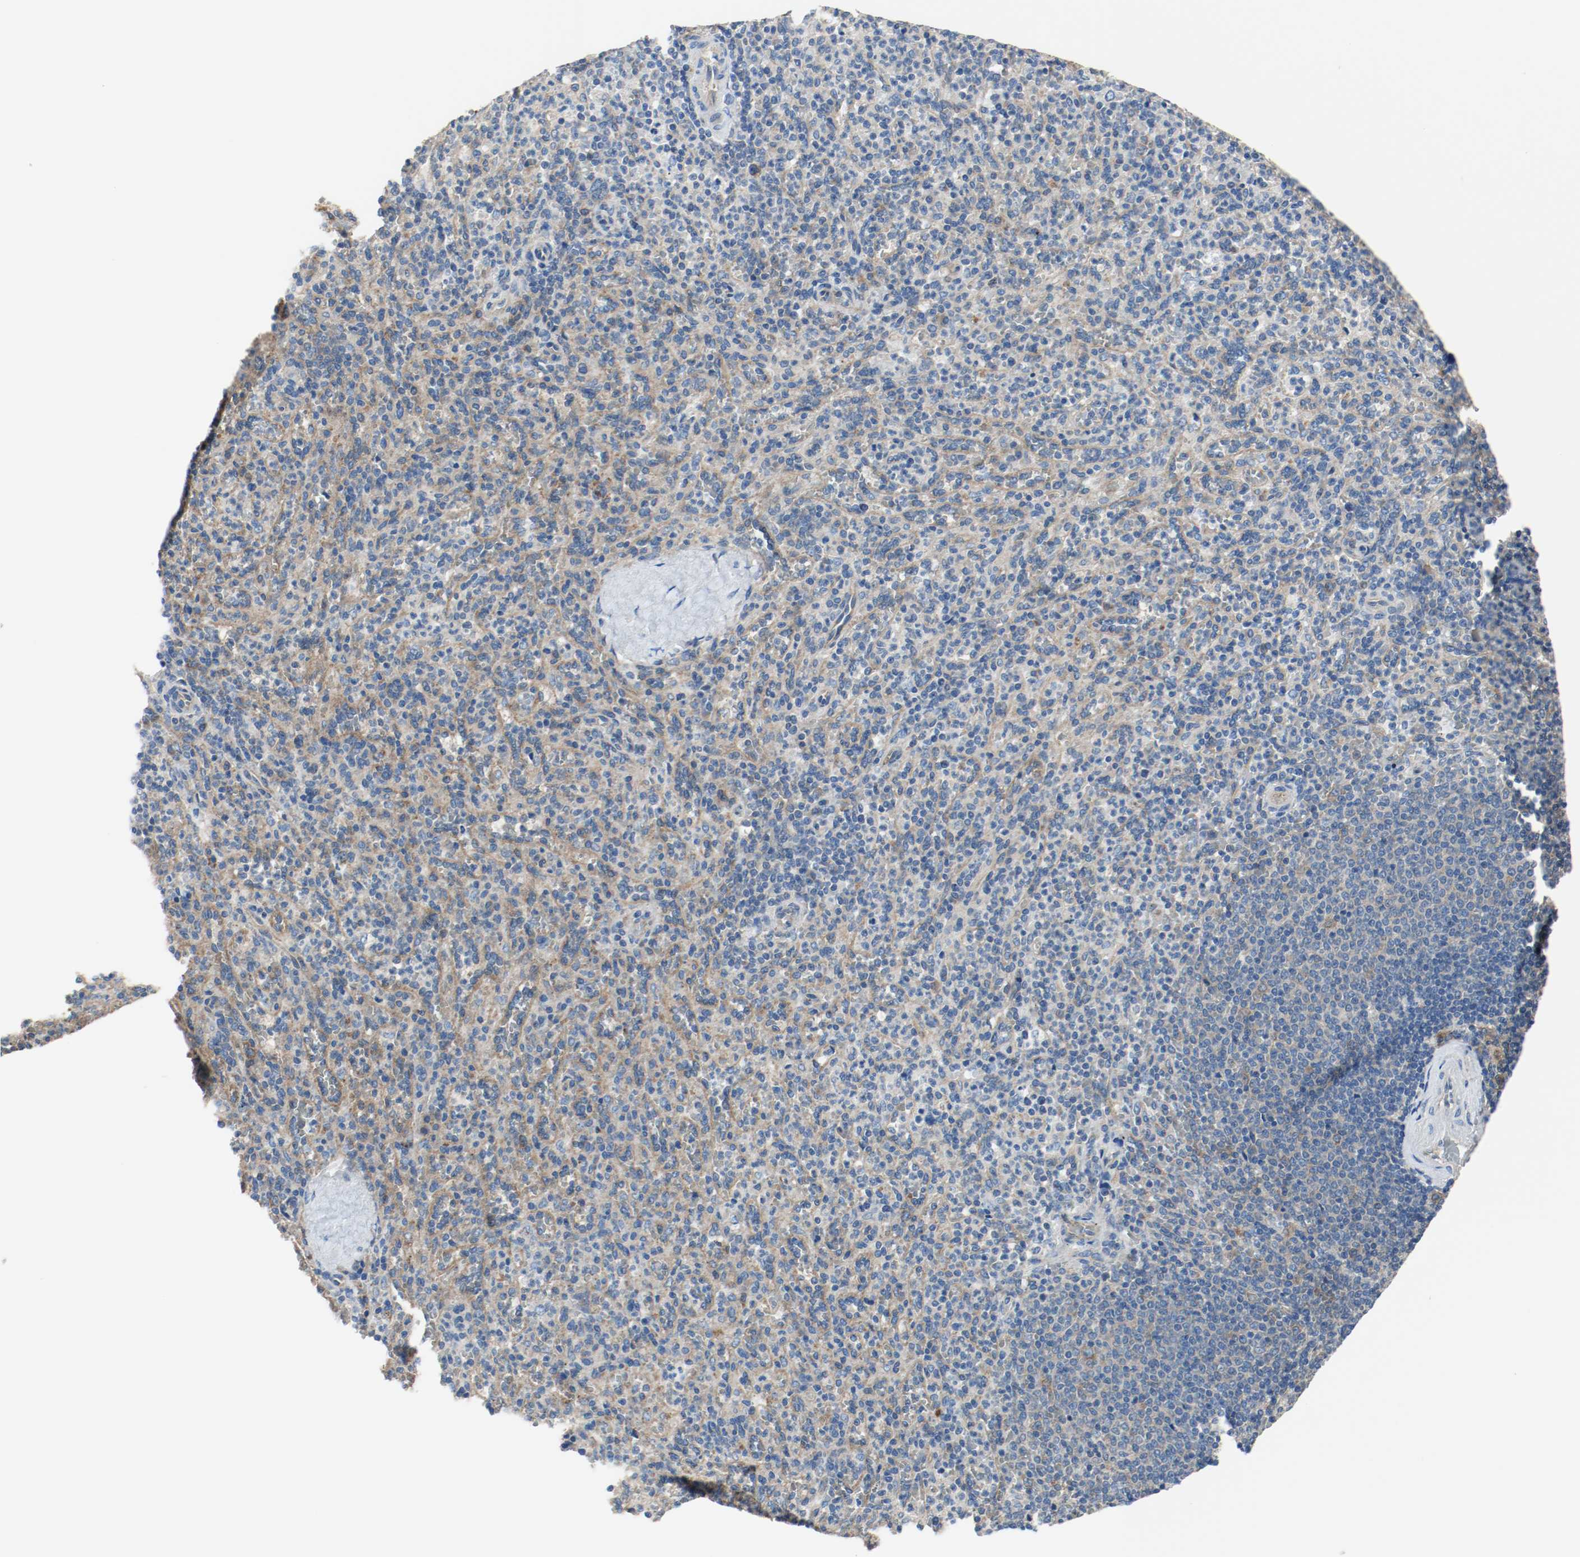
{"staining": {"intensity": "weak", "quantity": "25%-75%", "location": "cytoplasmic/membranous"}, "tissue": "spleen", "cell_type": "Cells in red pulp", "image_type": "normal", "snomed": [{"axis": "morphology", "description": "Normal tissue, NOS"}, {"axis": "topography", "description": "Spleen"}], "caption": "About 25%-75% of cells in red pulp in normal spleen show weak cytoplasmic/membranous protein staining as visualized by brown immunohistochemical staining.", "gene": "TUBA3D", "patient": {"sex": "male", "age": 36}}